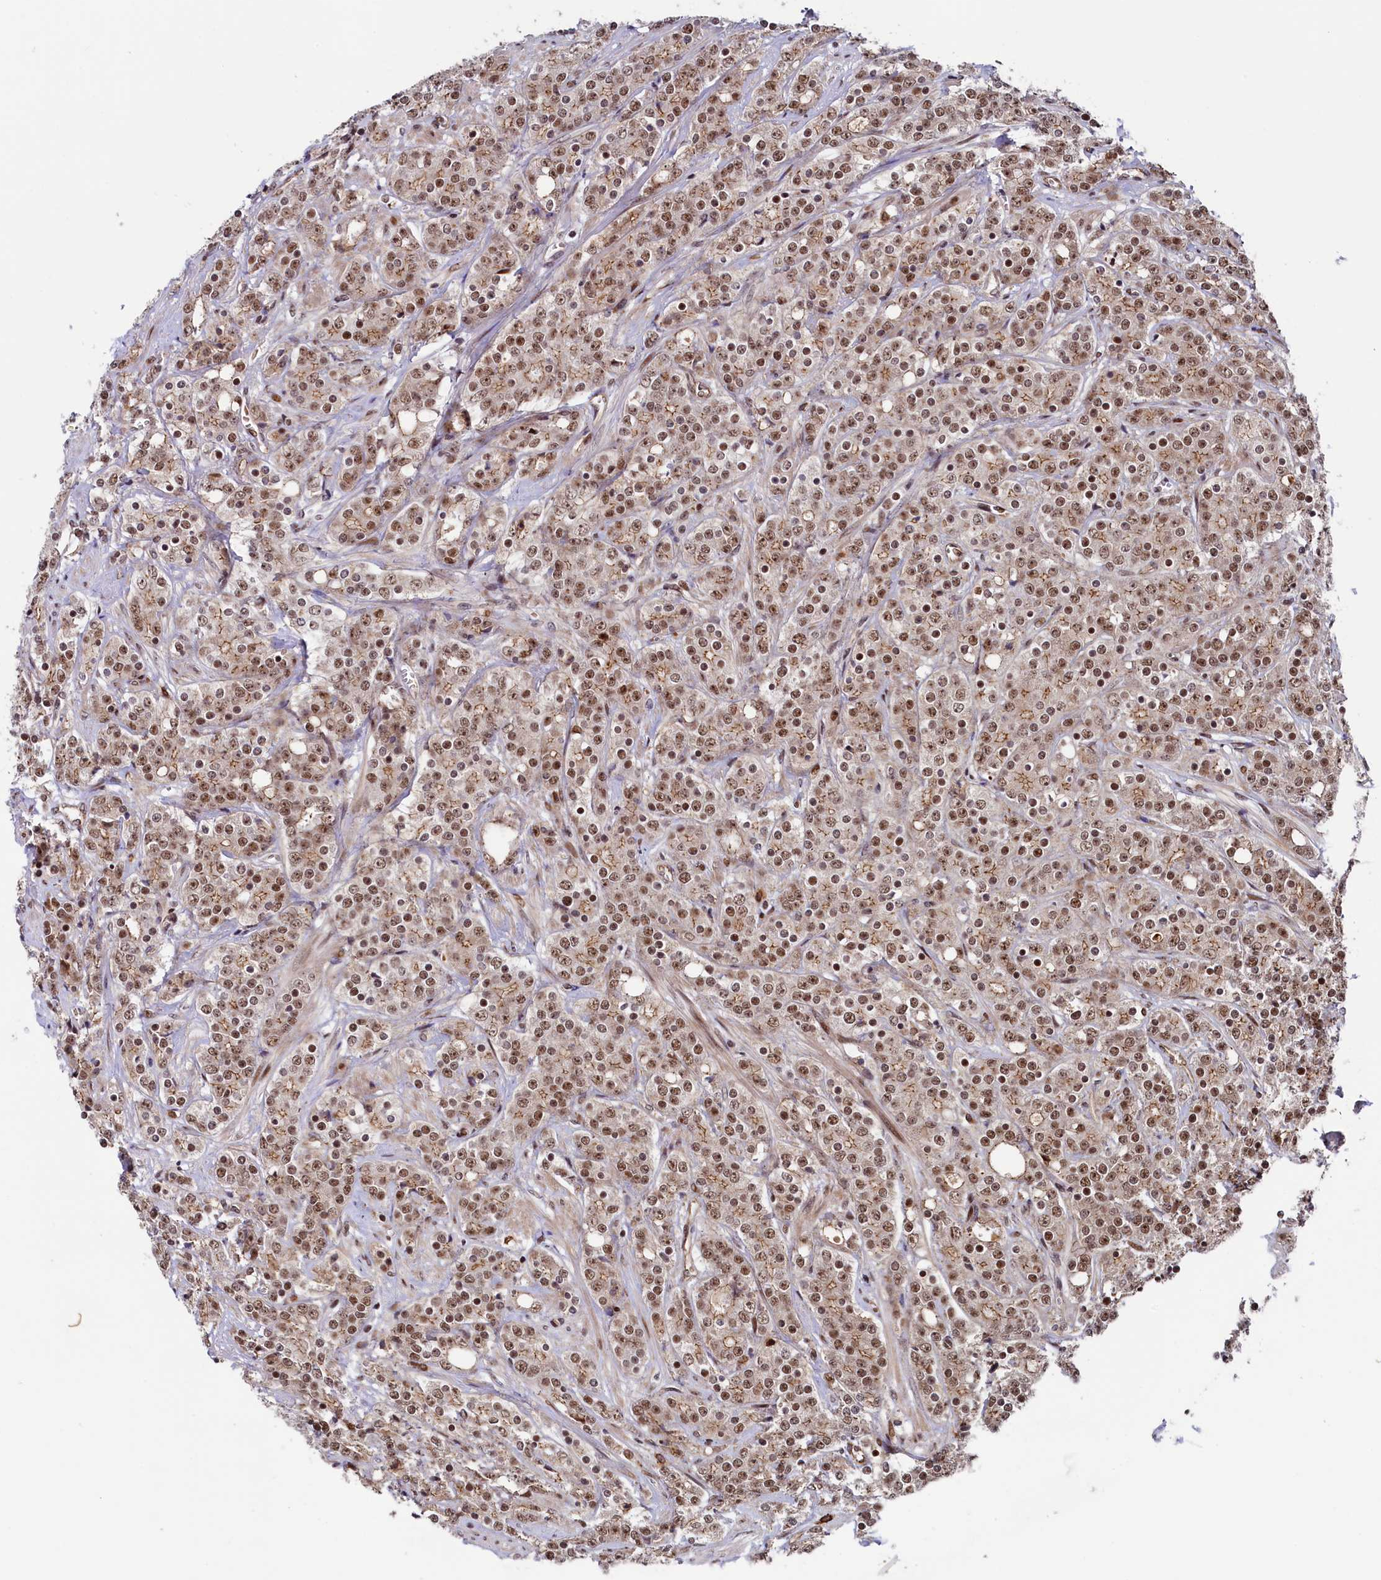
{"staining": {"intensity": "moderate", "quantity": ">75%", "location": "cytoplasmic/membranous,nuclear"}, "tissue": "prostate cancer", "cell_type": "Tumor cells", "image_type": "cancer", "snomed": [{"axis": "morphology", "description": "Adenocarcinoma, High grade"}, {"axis": "topography", "description": "Prostate"}], "caption": "IHC photomicrograph of human prostate adenocarcinoma (high-grade) stained for a protein (brown), which displays medium levels of moderate cytoplasmic/membranous and nuclear positivity in approximately >75% of tumor cells.", "gene": "LEO1", "patient": {"sex": "male", "age": 62}}